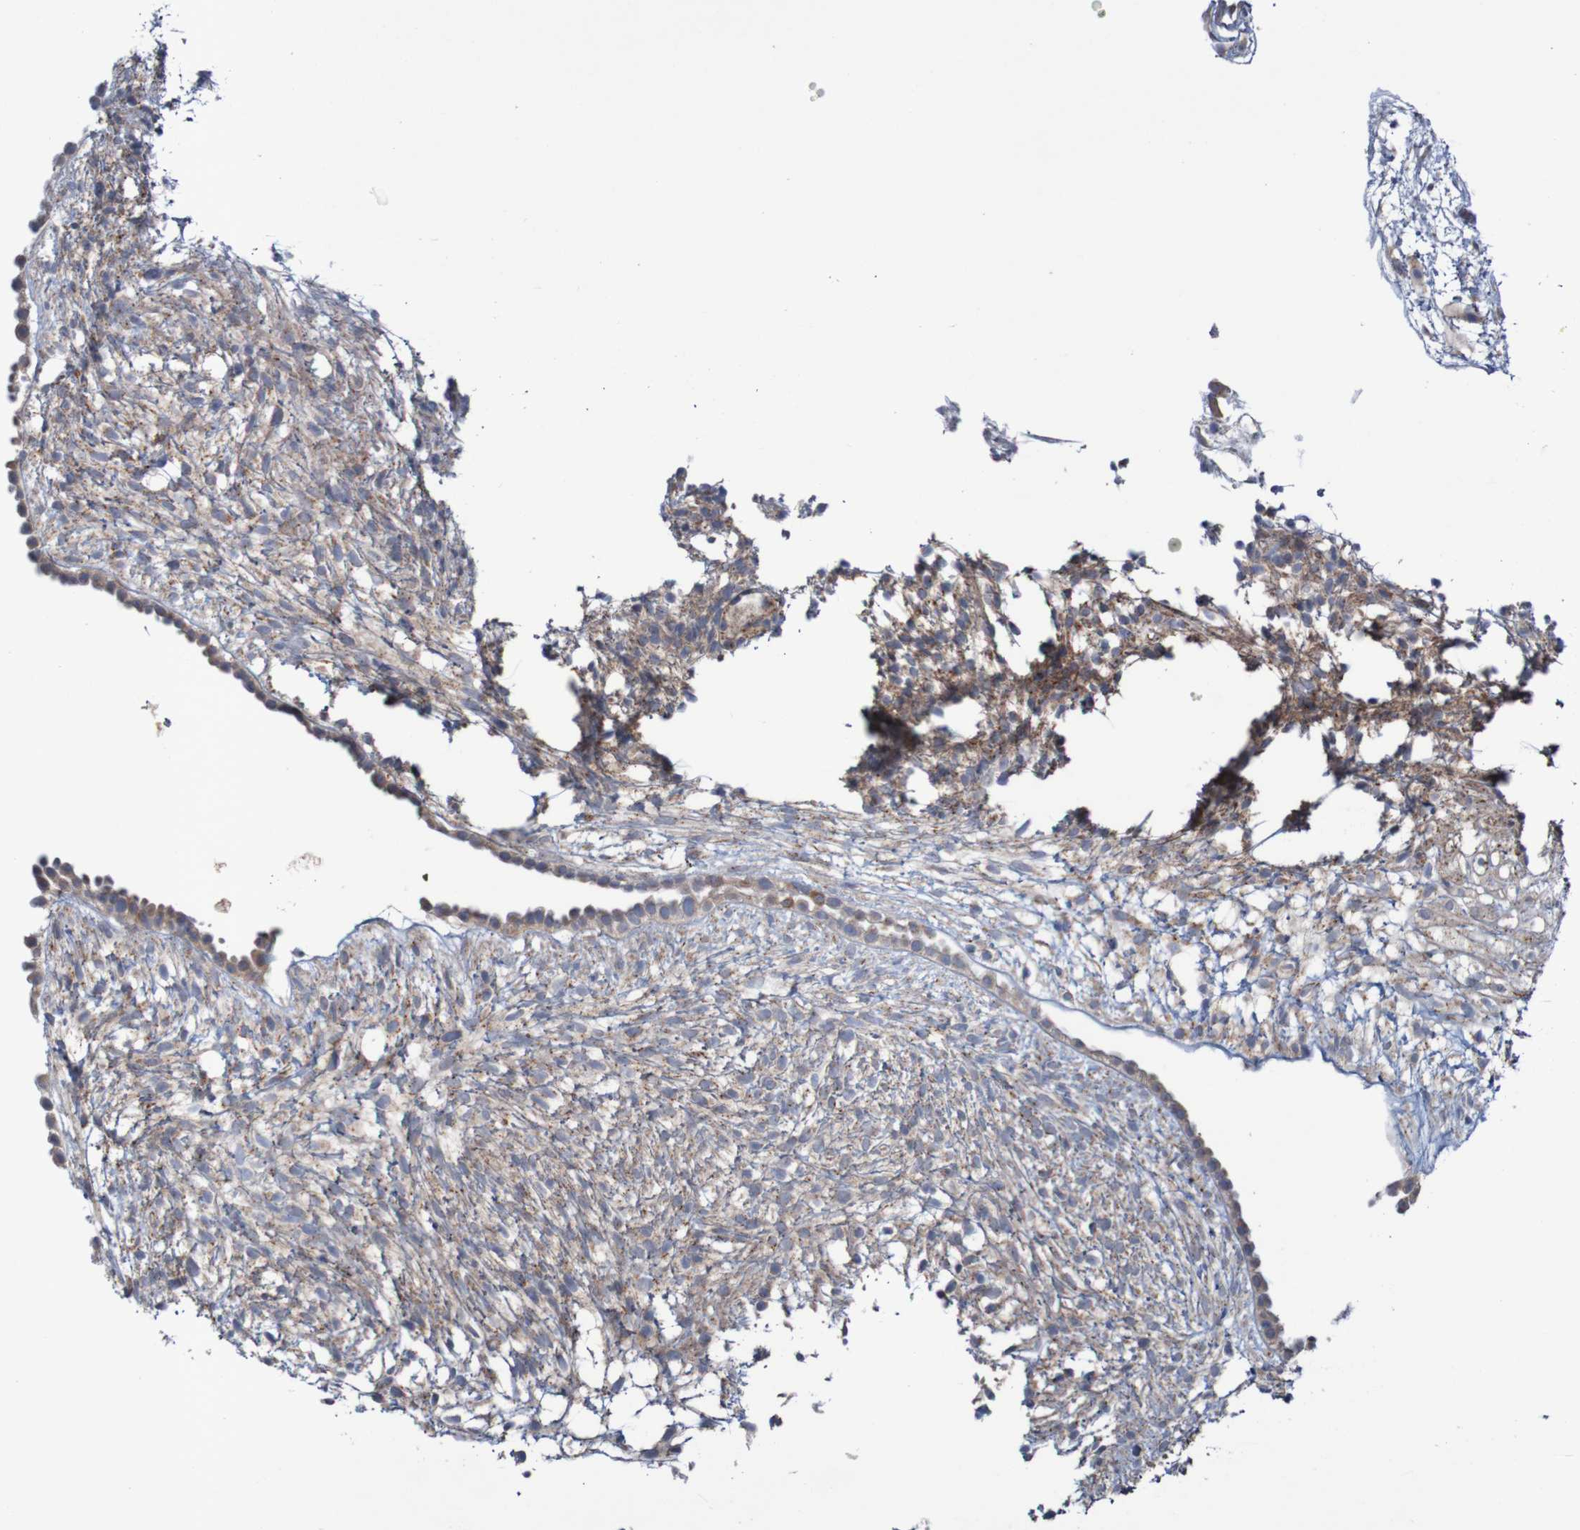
{"staining": {"intensity": "weak", "quantity": "25%-75%", "location": "cytoplasmic/membranous"}, "tissue": "ovary", "cell_type": "Follicle cells", "image_type": "normal", "snomed": [{"axis": "morphology", "description": "Normal tissue, NOS"}, {"axis": "morphology", "description": "Cyst, NOS"}, {"axis": "topography", "description": "Ovary"}], "caption": "DAB (3,3'-diaminobenzidine) immunohistochemical staining of benign ovary reveals weak cytoplasmic/membranous protein positivity in approximately 25%-75% of follicle cells. Using DAB (3,3'-diaminobenzidine) (brown) and hematoxylin (blue) stains, captured at high magnification using brightfield microscopy.", "gene": "ANGPT4", "patient": {"sex": "female", "age": 18}}